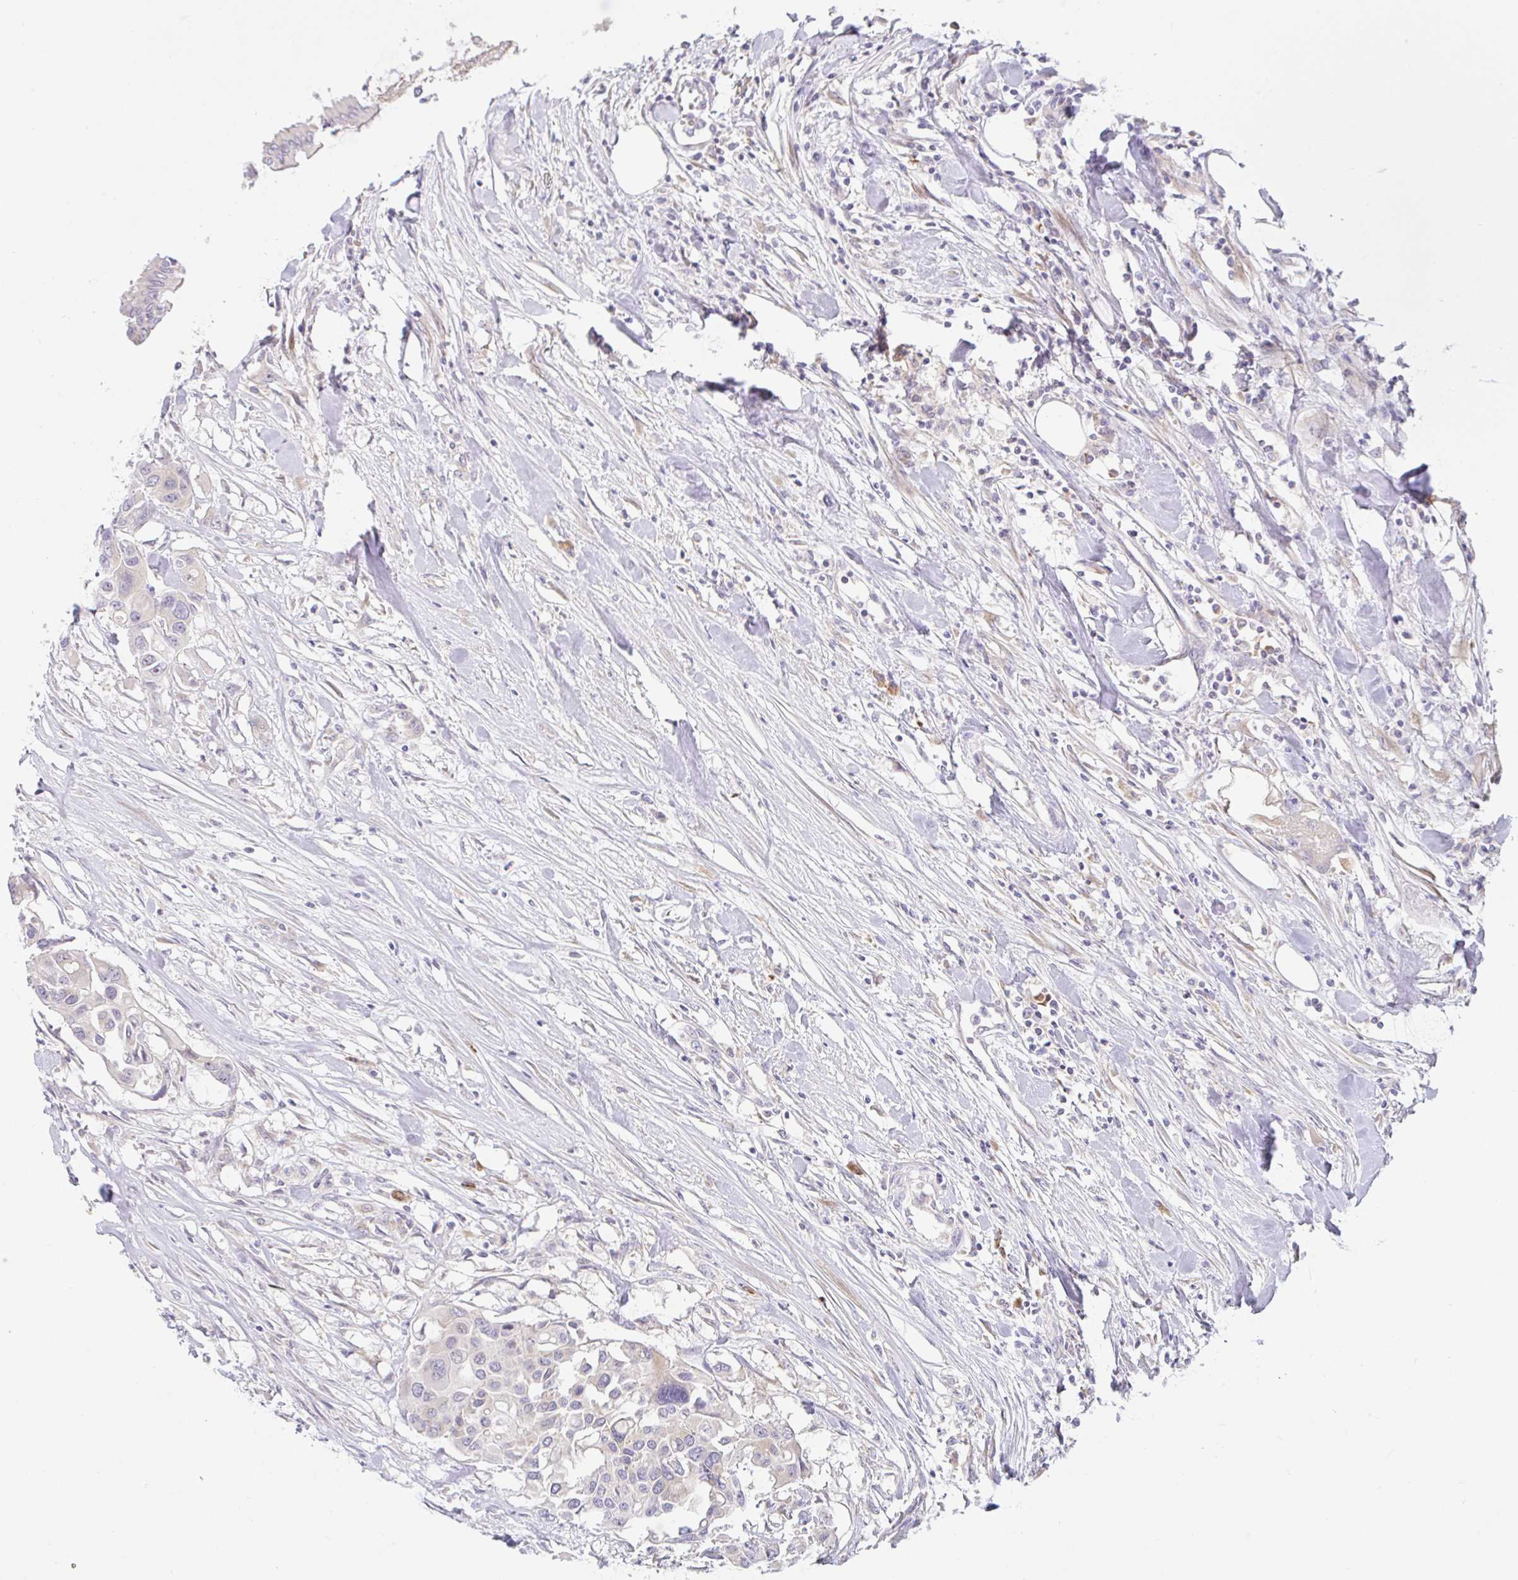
{"staining": {"intensity": "negative", "quantity": "none", "location": "none"}, "tissue": "colorectal cancer", "cell_type": "Tumor cells", "image_type": "cancer", "snomed": [{"axis": "morphology", "description": "Adenocarcinoma, NOS"}, {"axis": "topography", "description": "Colon"}], "caption": "Immunohistochemistry (IHC) histopathology image of neoplastic tissue: human colorectal adenocarcinoma stained with DAB (3,3'-diaminobenzidine) reveals no significant protein expression in tumor cells.", "gene": "DERL2", "patient": {"sex": "male", "age": 77}}